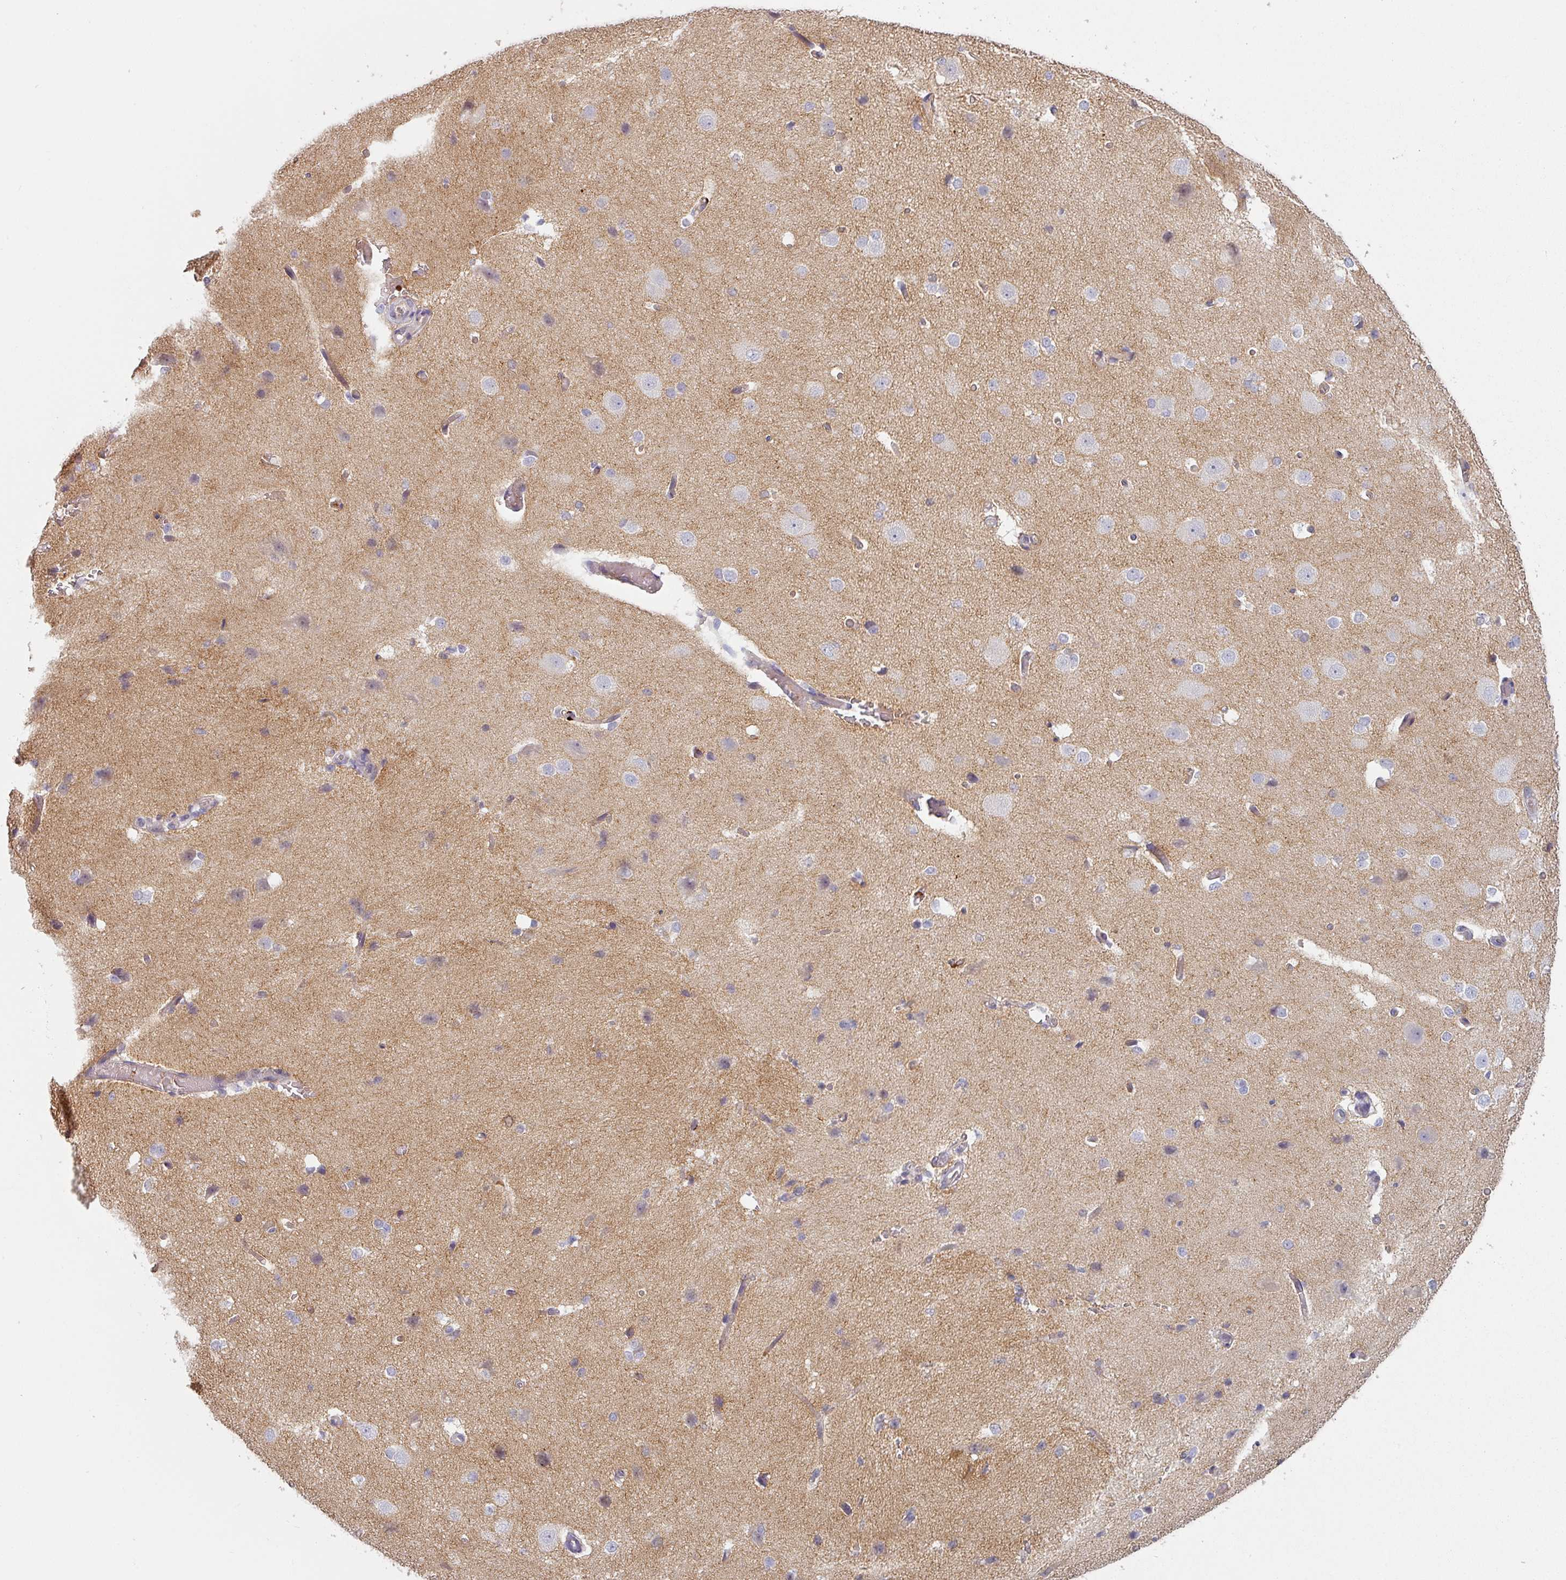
{"staining": {"intensity": "weak", "quantity": "25%-75%", "location": "cytoplasmic/membranous"}, "tissue": "cerebral cortex", "cell_type": "Endothelial cells", "image_type": "normal", "snomed": [{"axis": "morphology", "description": "Normal tissue, NOS"}, {"axis": "morphology", "description": "Inflammation, NOS"}, {"axis": "topography", "description": "Cerebral cortex"}], "caption": "IHC histopathology image of normal cerebral cortex stained for a protein (brown), which demonstrates low levels of weak cytoplasmic/membranous expression in about 25%-75% of endothelial cells.", "gene": "PRODH2", "patient": {"sex": "male", "age": 6}}